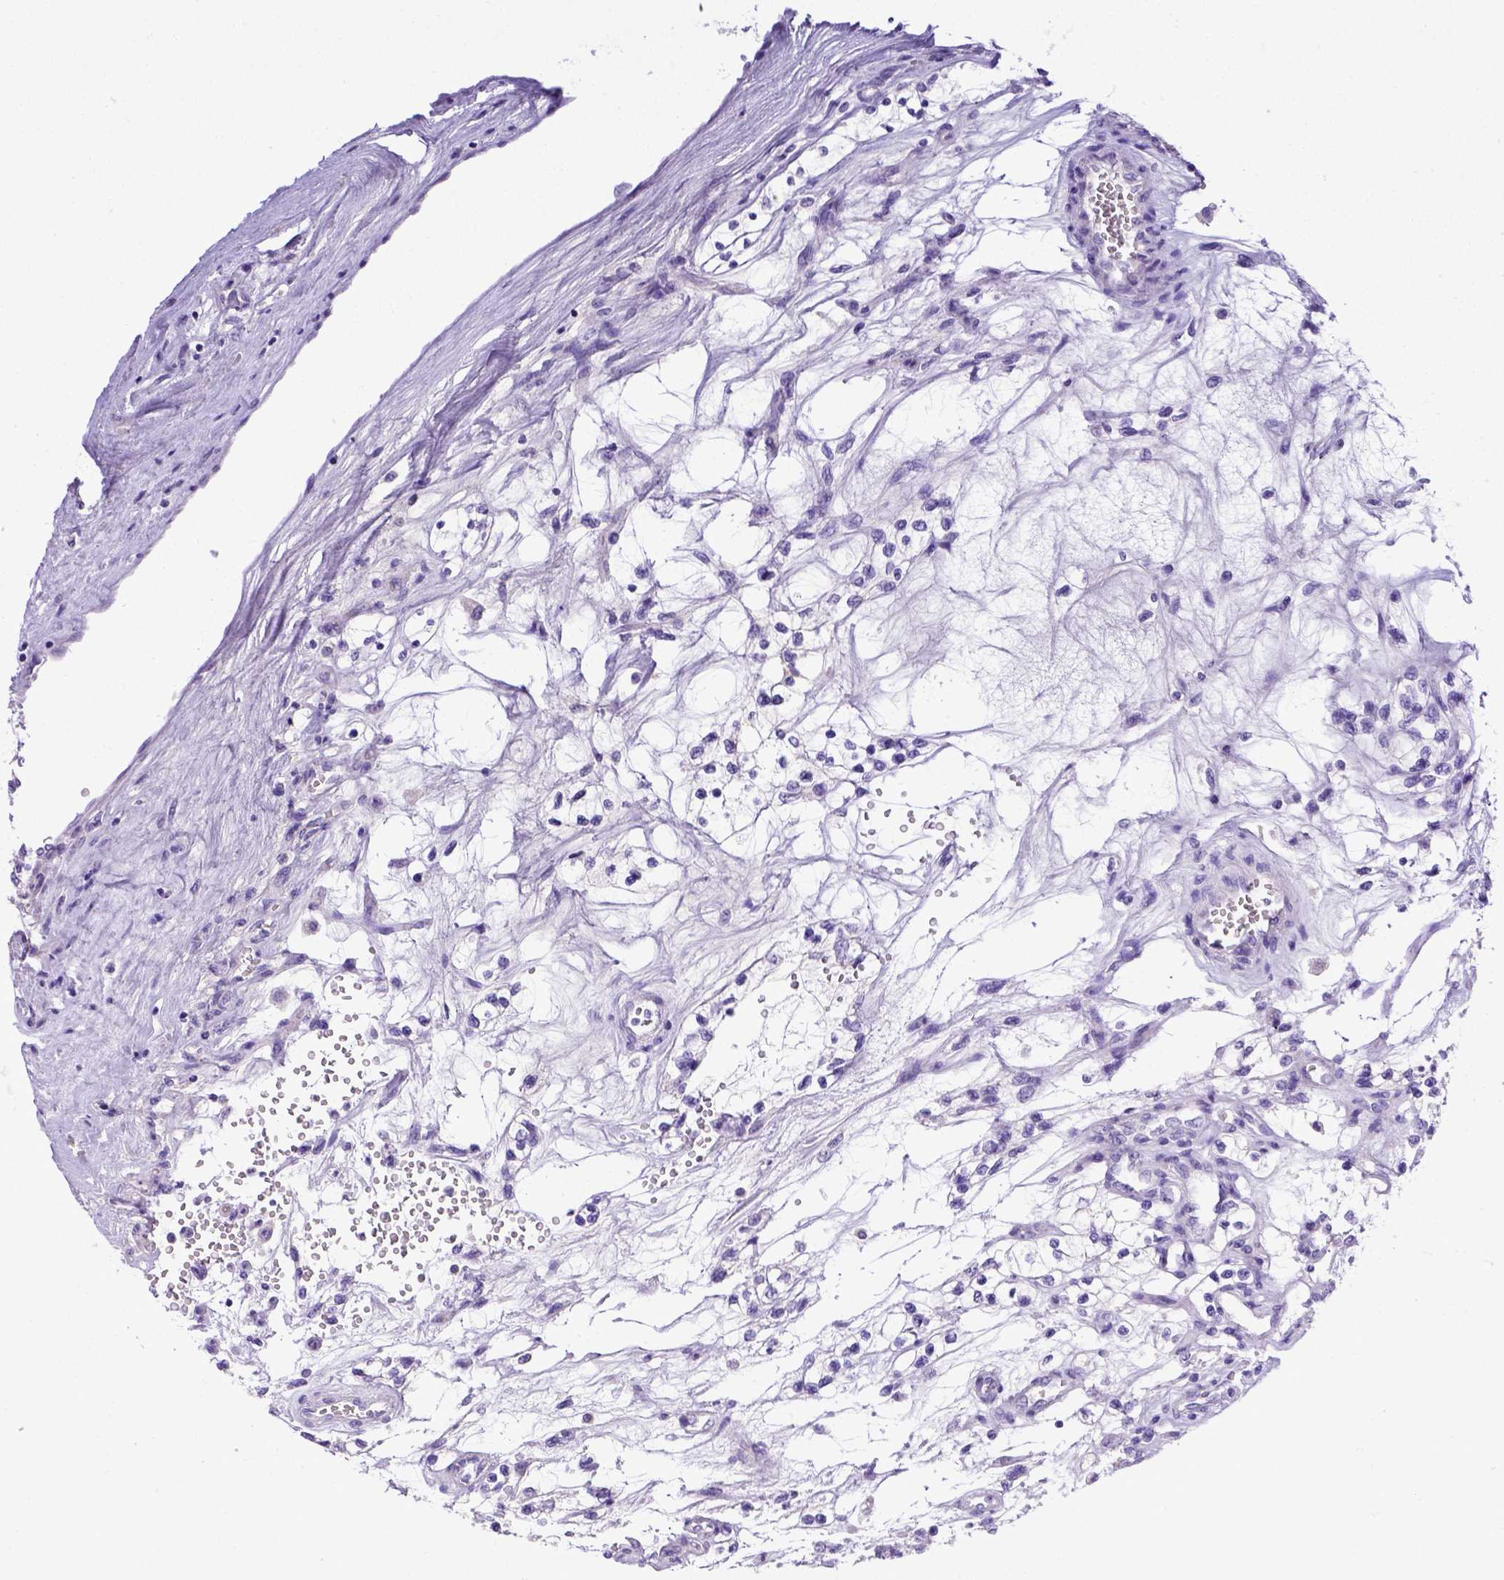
{"staining": {"intensity": "negative", "quantity": "none", "location": "none"}, "tissue": "renal cancer", "cell_type": "Tumor cells", "image_type": "cancer", "snomed": [{"axis": "morphology", "description": "Adenocarcinoma, NOS"}, {"axis": "topography", "description": "Kidney"}], "caption": "Adenocarcinoma (renal) stained for a protein using immunohistochemistry displays no expression tumor cells.", "gene": "BTN1A1", "patient": {"sex": "female", "age": 69}}